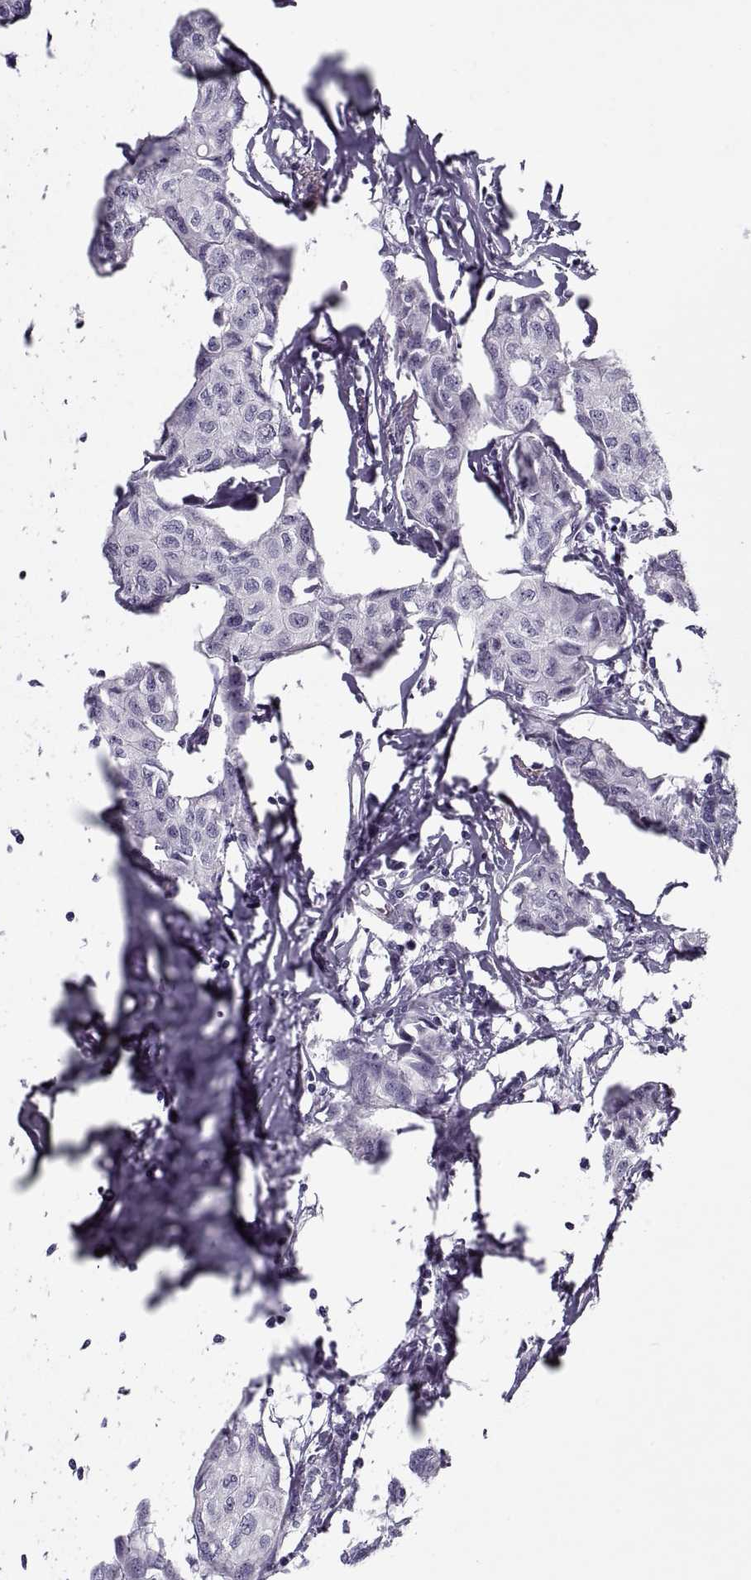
{"staining": {"intensity": "negative", "quantity": "none", "location": "none"}, "tissue": "breast cancer", "cell_type": "Tumor cells", "image_type": "cancer", "snomed": [{"axis": "morphology", "description": "Duct carcinoma"}, {"axis": "topography", "description": "Breast"}], "caption": "Immunohistochemistry image of human breast intraductal carcinoma stained for a protein (brown), which displays no expression in tumor cells.", "gene": "CIBAR1", "patient": {"sex": "female", "age": 80}}